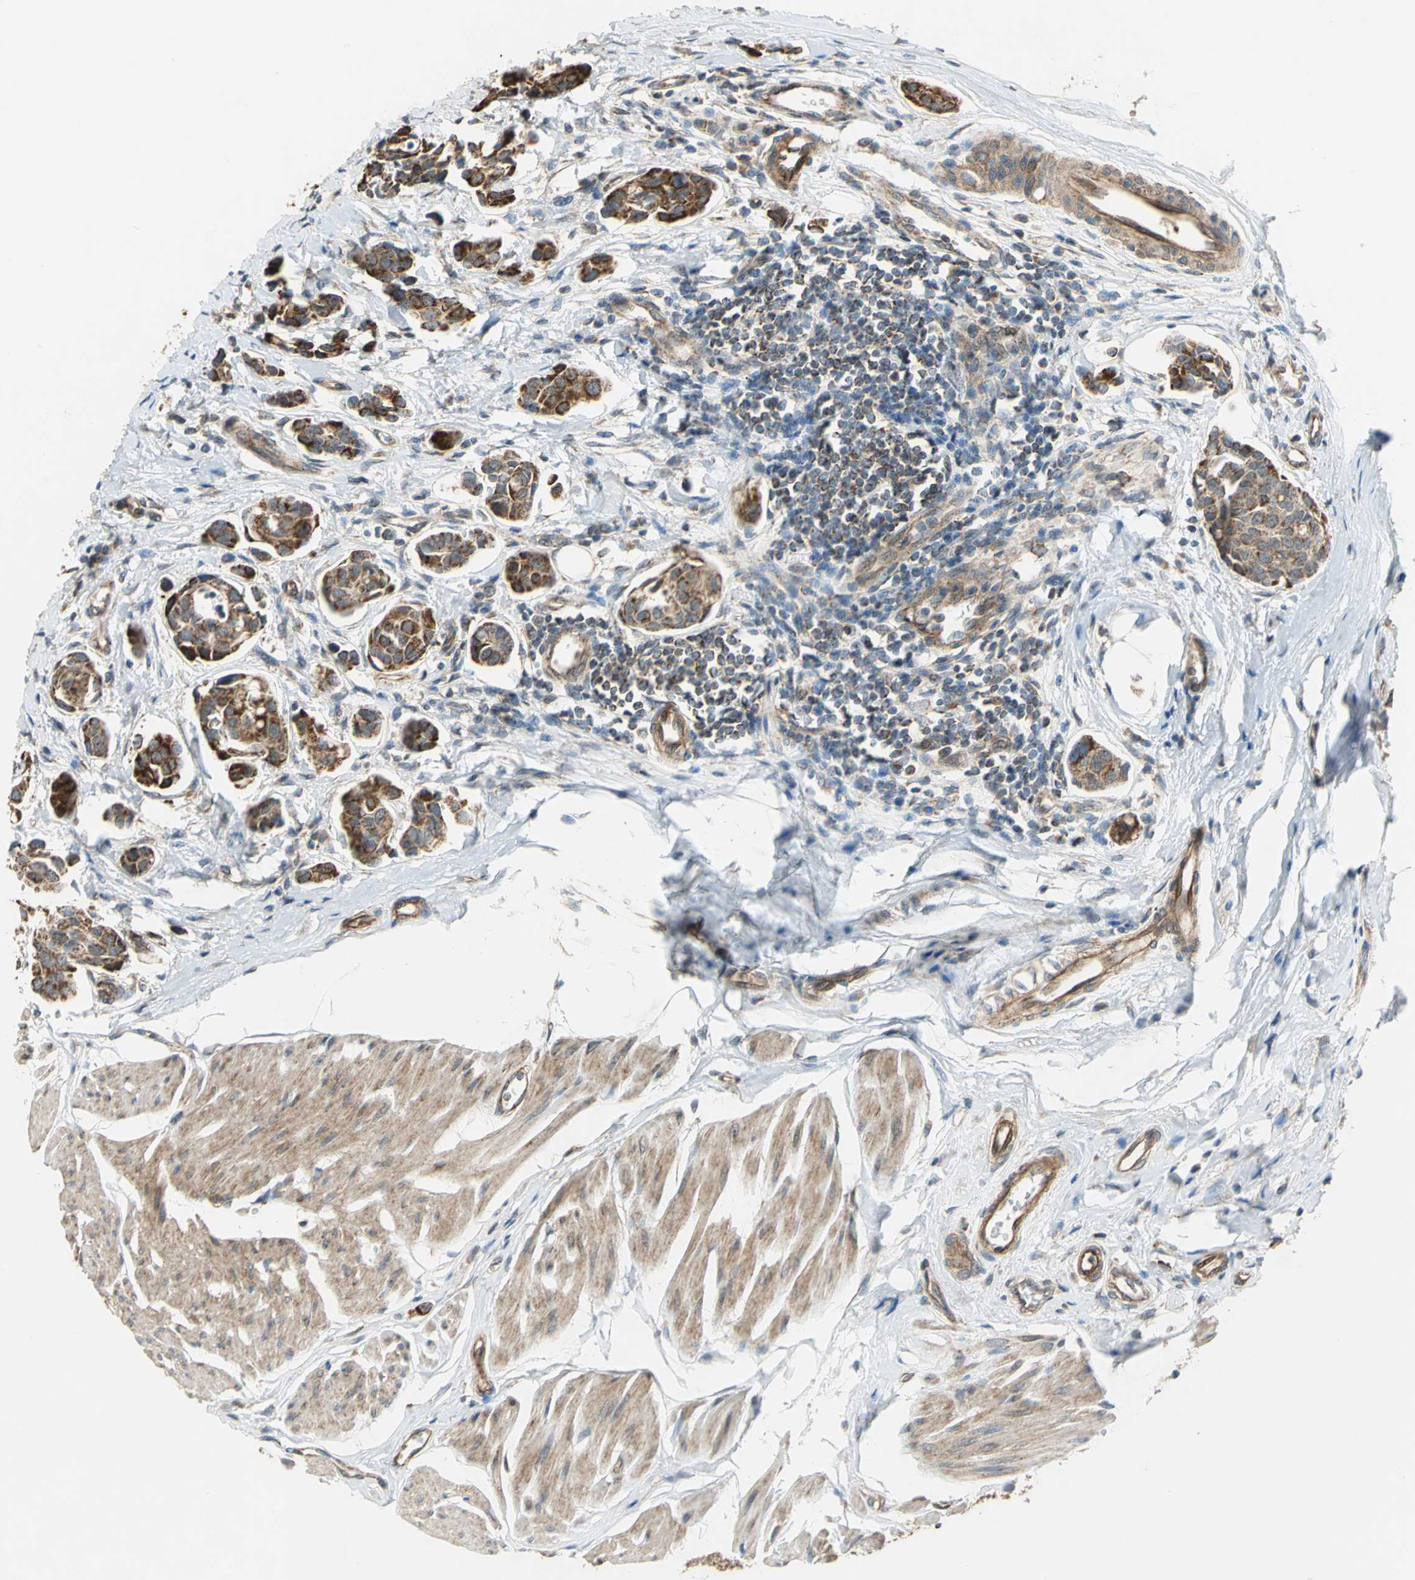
{"staining": {"intensity": "strong", "quantity": ">75%", "location": "cytoplasmic/membranous"}, "tissue": "urothelial cancer", "cell_type": "Tumor cells", "image_type": "cancer", "snomed": [{"axis": "morphology", "description": "Urothelial carcinoma, High grade"}, {"axis": "topography", "description": "Urinary bladder"}], "caption": "Urothelial cancer stained with DAB (3,3'-diaminobenzidine) immunohistochemistry displays high levels of strong cytoplasmic/membranous expression in approximately >75% of tumor cells.", "gene": "MRPS22", "patient": {"sex": "male", "age": 78}}